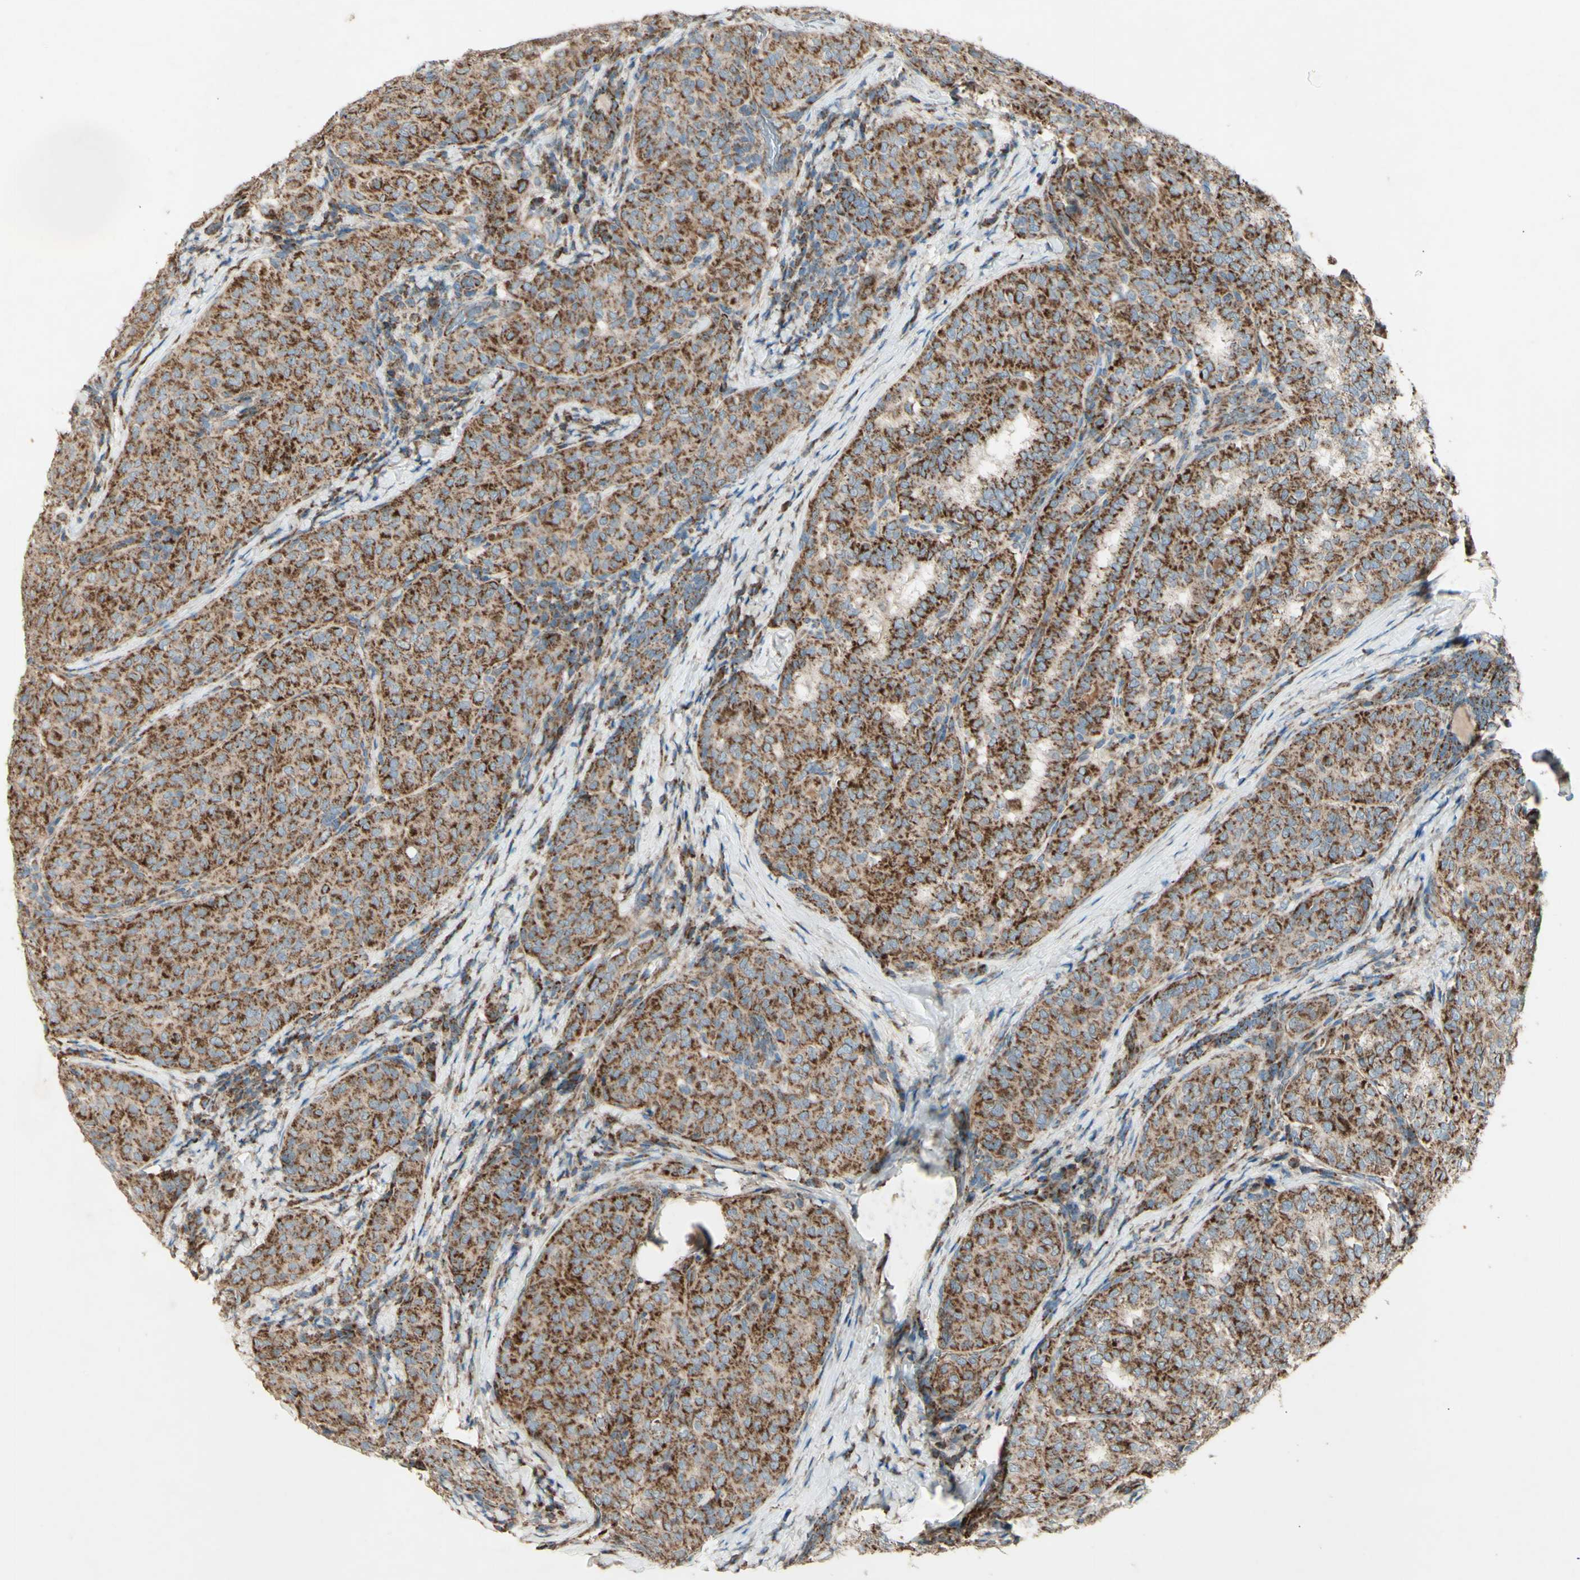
{"staining": {"intensity": "strong", "quantity": ">75%", "location": "cytoplasmic/membranous"}, "tissue": "thyroid cancer", "cell_type": "Tumor cells", "image_type": "cancer", "snomed": [{"axis": "morphology", "description": "Normal tissue, NOS"}, {"axis": "morphology", "description": "Papillary adenocarcinoma, NOS"}, {"axis": "topography", "description": "Thyroid gland"}], "caption": "A micrograph of human thyroid cancer stained for a protein displays strong cytoplasmic/membranous brown staining in tumor cells.", "gene": "RHOT1", "patient": {"sex": "female", "age": 30}}